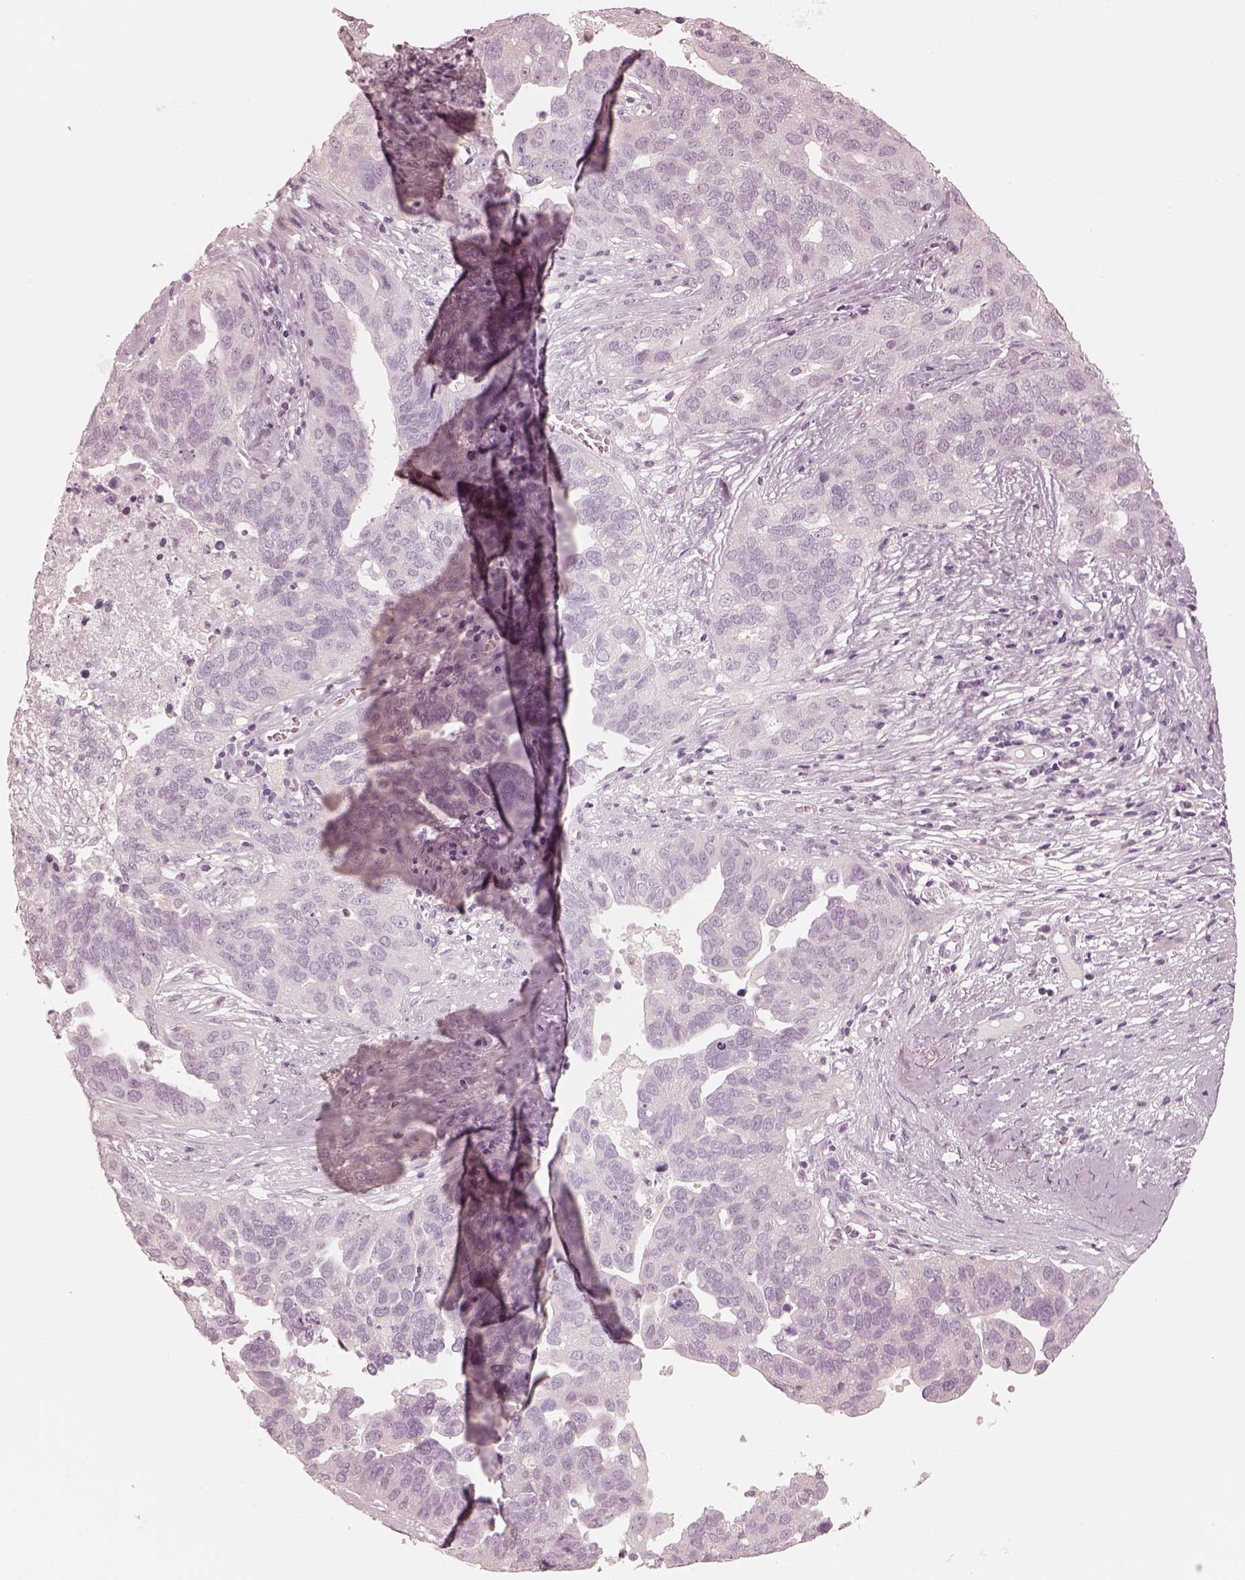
{"staining": {"intensity": "negative", "quantity": "none", "location": "none"}, "tissue": "ovarian cancer", "cell_type": "Tumor cells", "image_type": "cancer", "snomed": [{"axis": "morphology", "description": "Carcinoma, endometroid"}, {"axis": "topography", "description": "Soft tissue"}, {"axis": "topography", "description": "Ovary"}], "caption": "IHC of ovarian cancer reveals no staining in tumor cells.", "gene": "CALR3", "patient": {"sex": "female", "age": 52}}